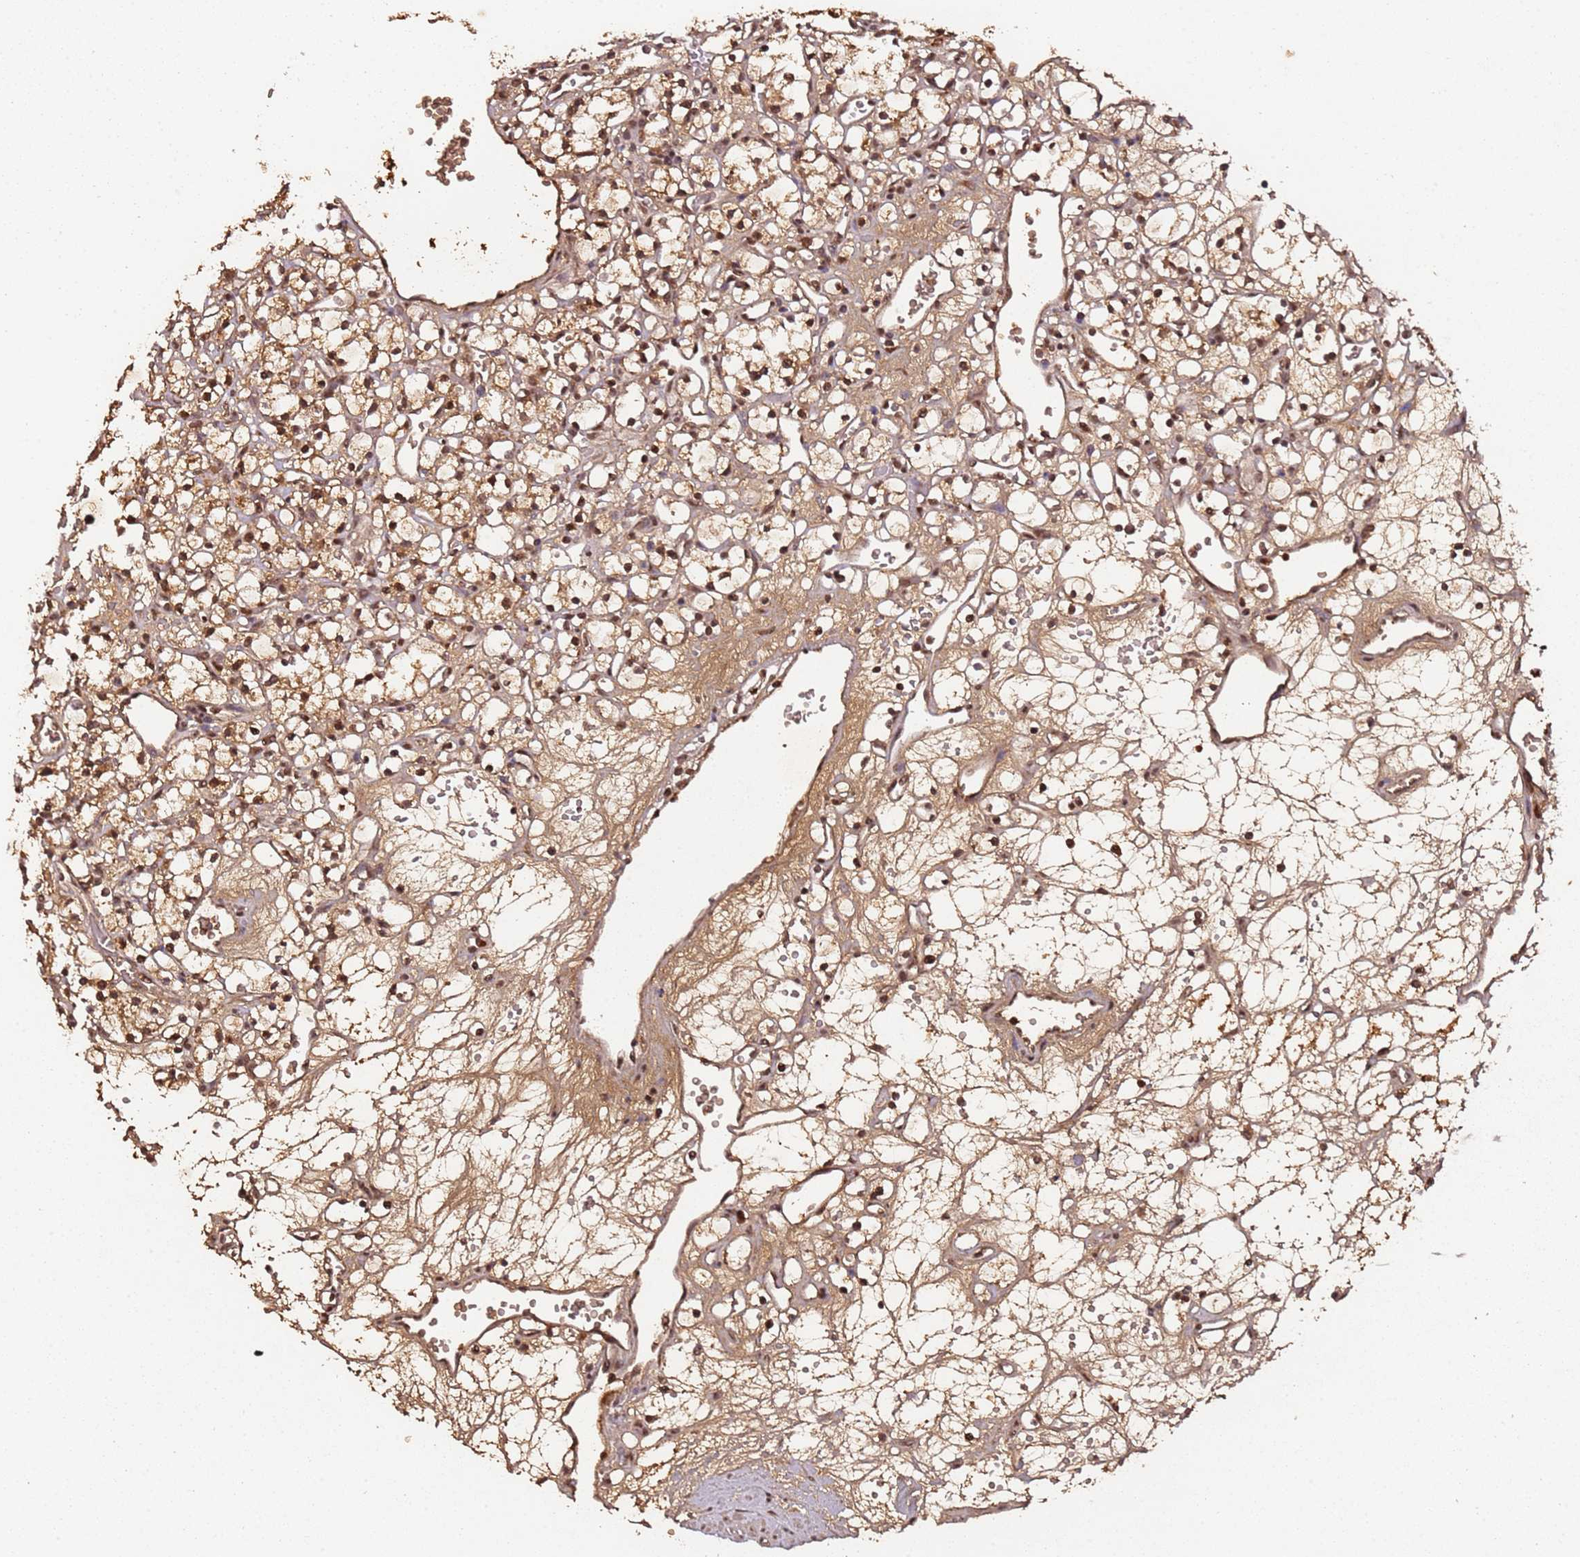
{"staining": {"intensity": "moderate", "quantity": ">75%", "location": "cytoplasmic/membranous,nuclear"}, "tissue": "renal cancer", "cell_type": "Tumor cells", "image_type": "cancer", "snomed": [{"axis": "morphology", "description": "Adenocarcinoma, NOS"}, {"axis": "topography", "description": "Kidney"}], "caption": "Protein staining reveals moderate cytoplasmic/membranous and nuclear expression in about >75% of tumor cells in renal cancer (adenocarcinoma).", "gene": "COL1A2", "patient": {"sex": "female", "age": 59}}